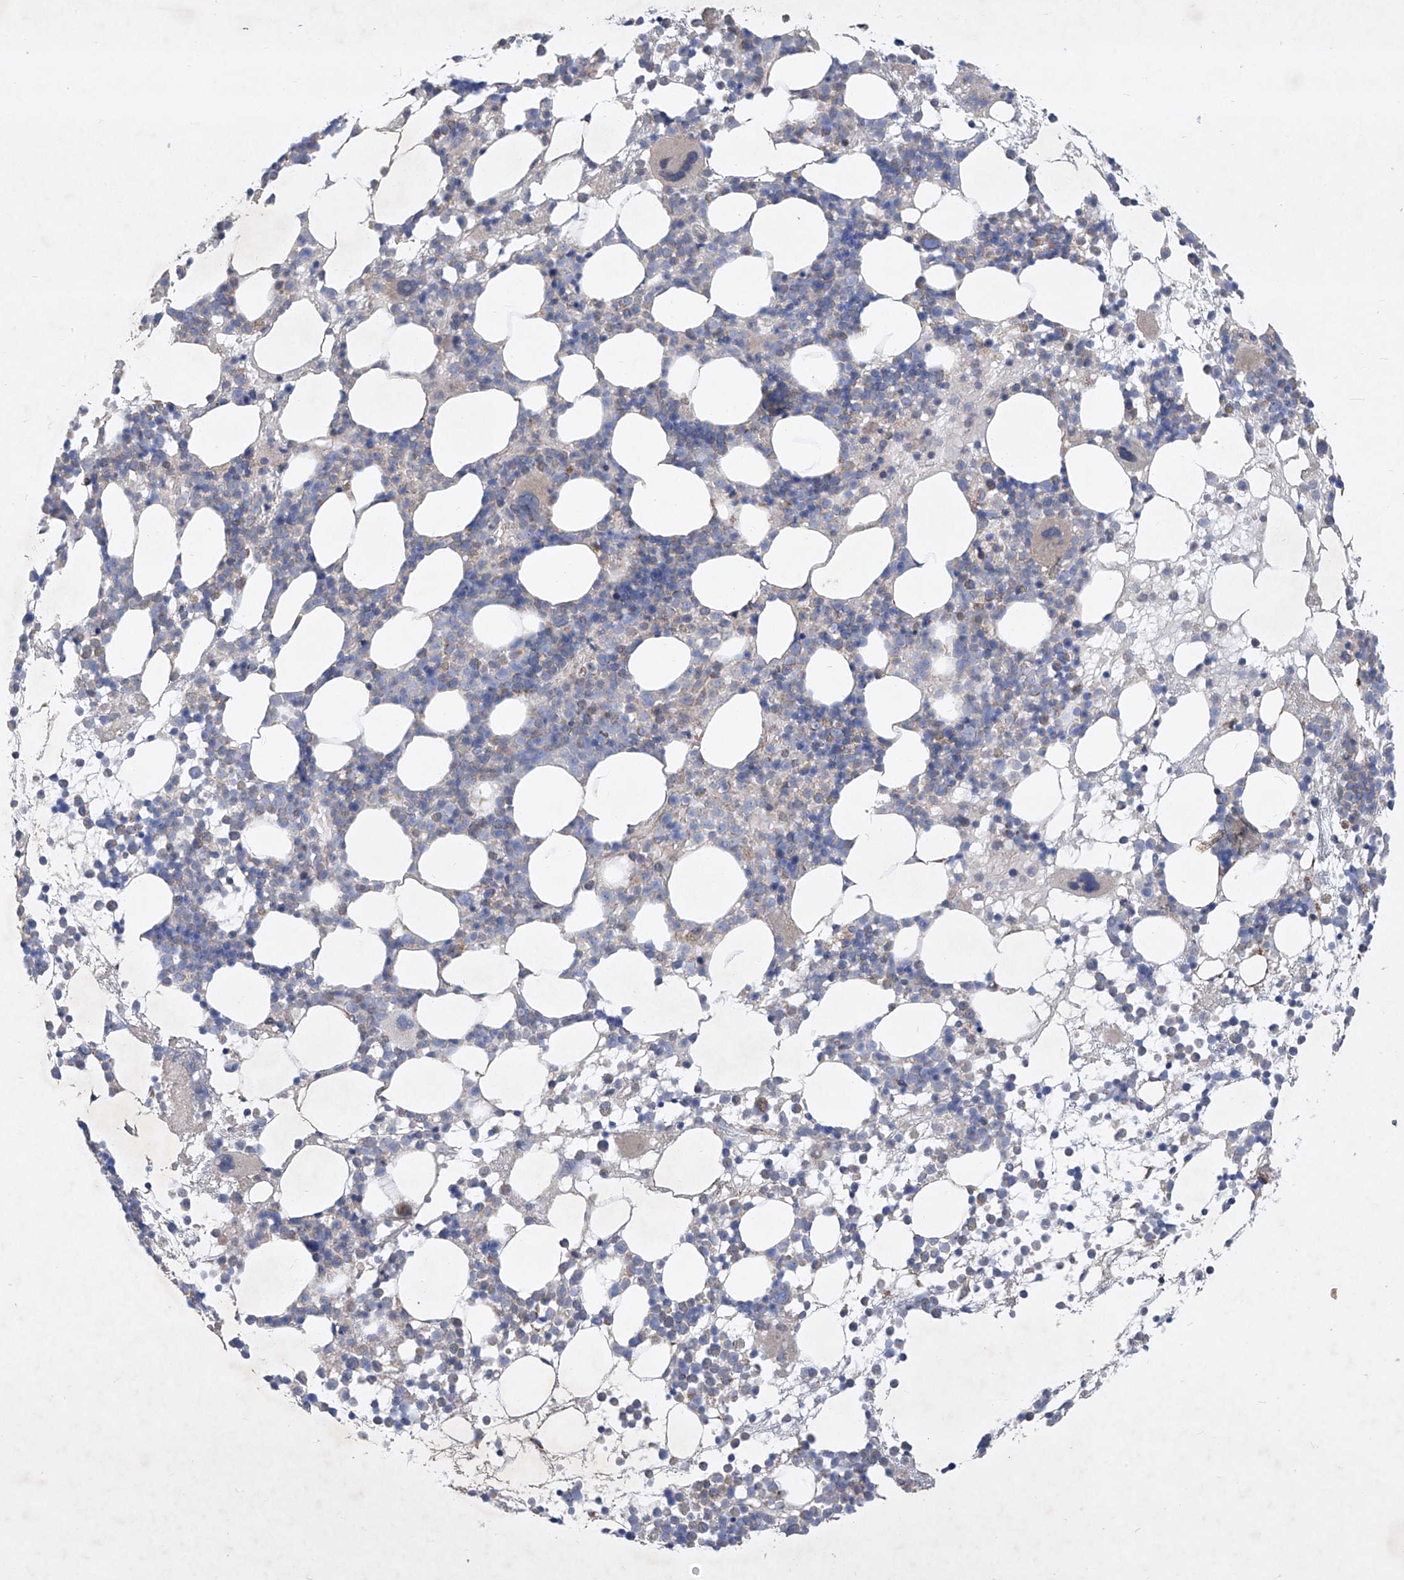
{"staining": {"intensity": "negative", "quantity": "none", "location": "none"}, "tissue": "bone marrow", "cell_type": "Hematopoietic cells", "image_type": "normal", "snomed": [{"axis": "morphology", "description": "Normal tissue, NOS"}, {"axis": "topography", "description": "Bone marrow"}], "caption": "Bone marrow stained for a protein using IHC shows no staining hematopoietic cells.", "gene": "COQ3", "patient": {"sex": "female", "age": 57}}